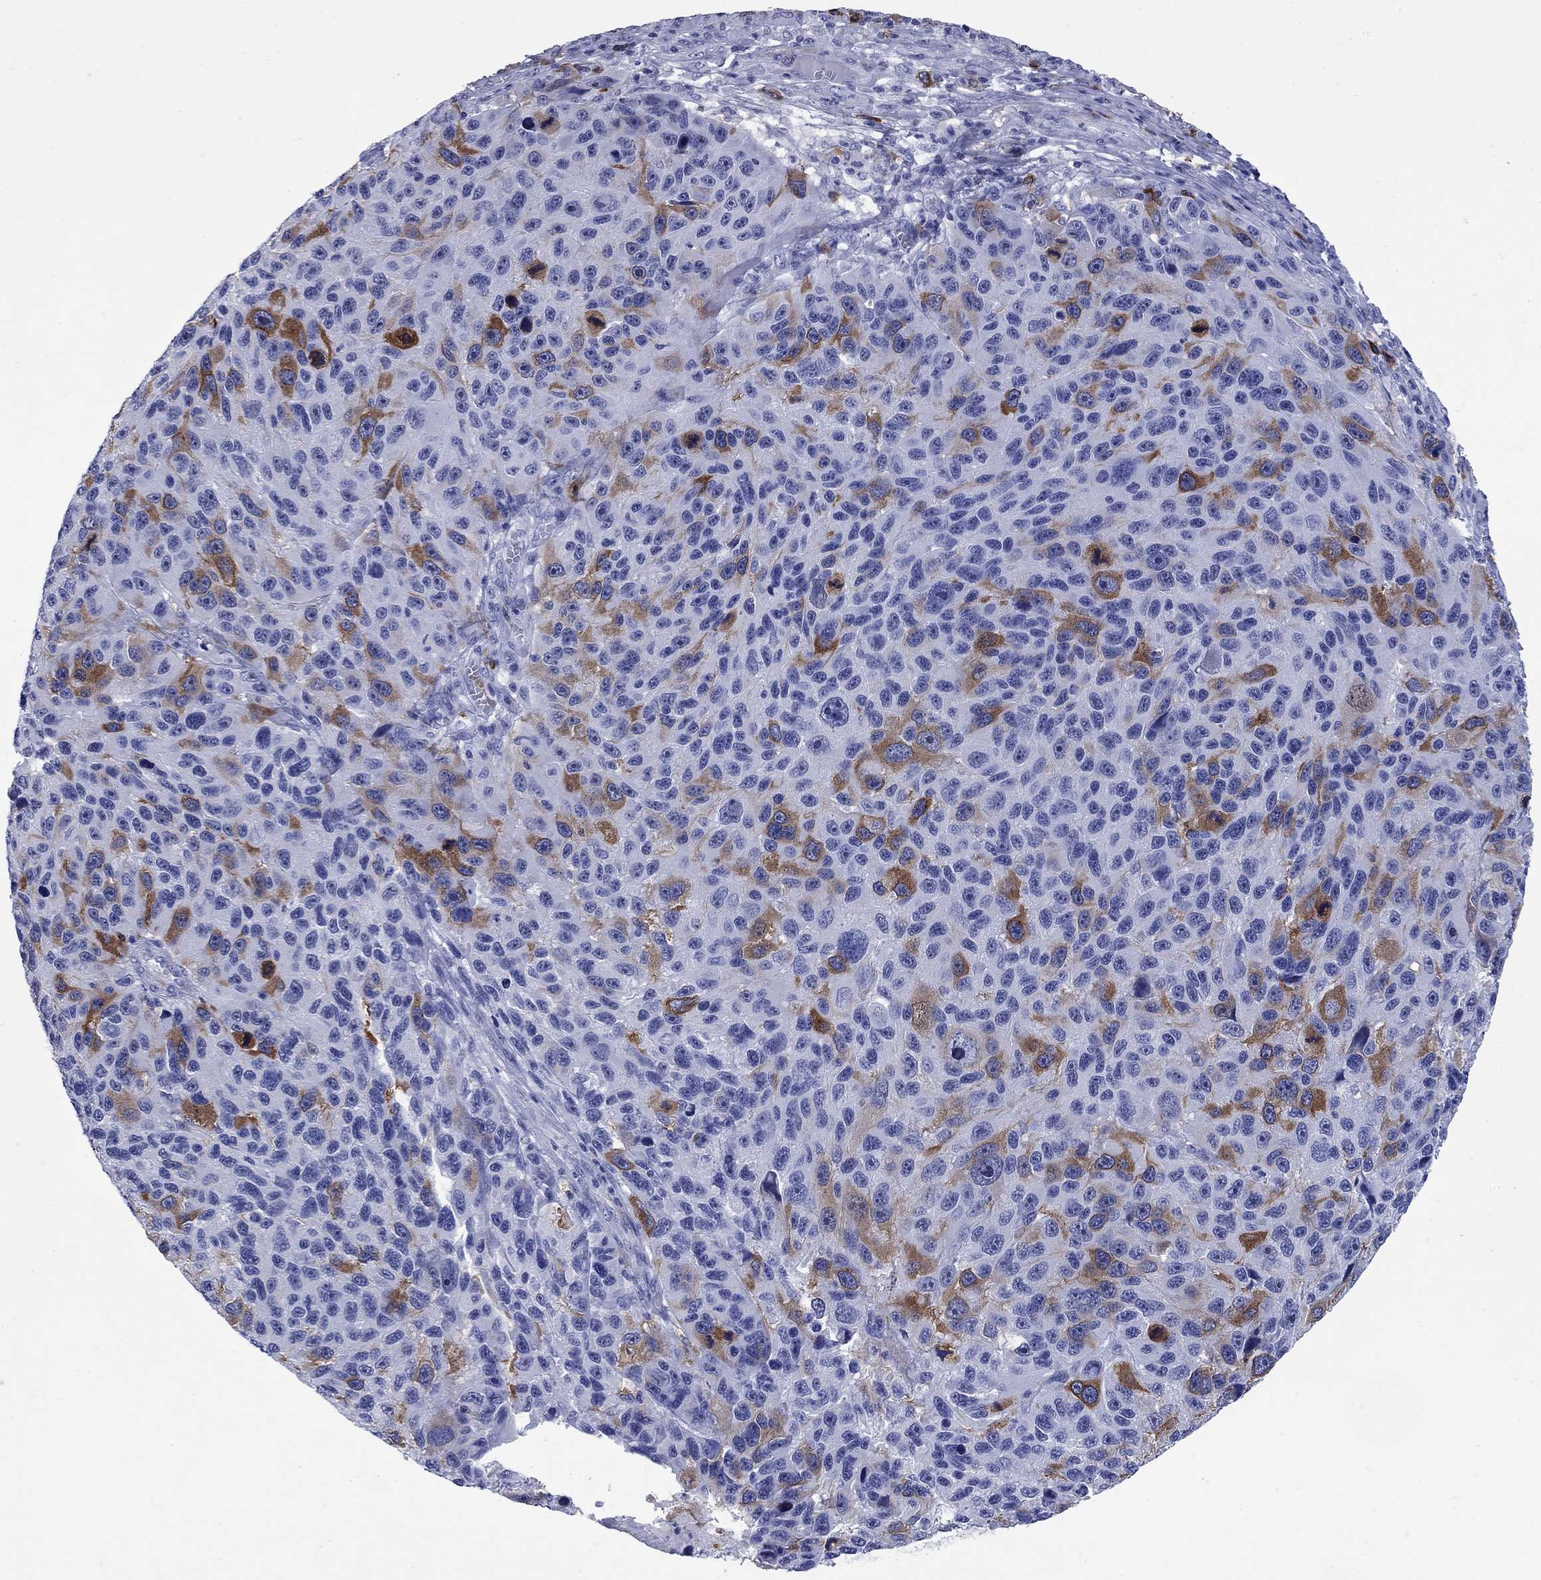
{"staining": {"intensity": "strong", "quantity": "<25%", "location": "cytoplasmic/membranous"}, "tissue": "melanoma", "cell_type": "Tumor cells", "image_type": "cancer", "snomed": [{"axis": "morphology", "description": "Malignant melanoma, NOS"}, {"axis": "topography", "description": "Skin"}], "caption": "Immunohistochemistry (DAB) staining of malignant melanoma shows strong cytoplasmic/membranous protein staining in approximately <25% of tumor cells. (IHC, brightfield microscopy, high magnification).", "gene": "TACC3", "patient": {"sex": "male", "age": 53}}